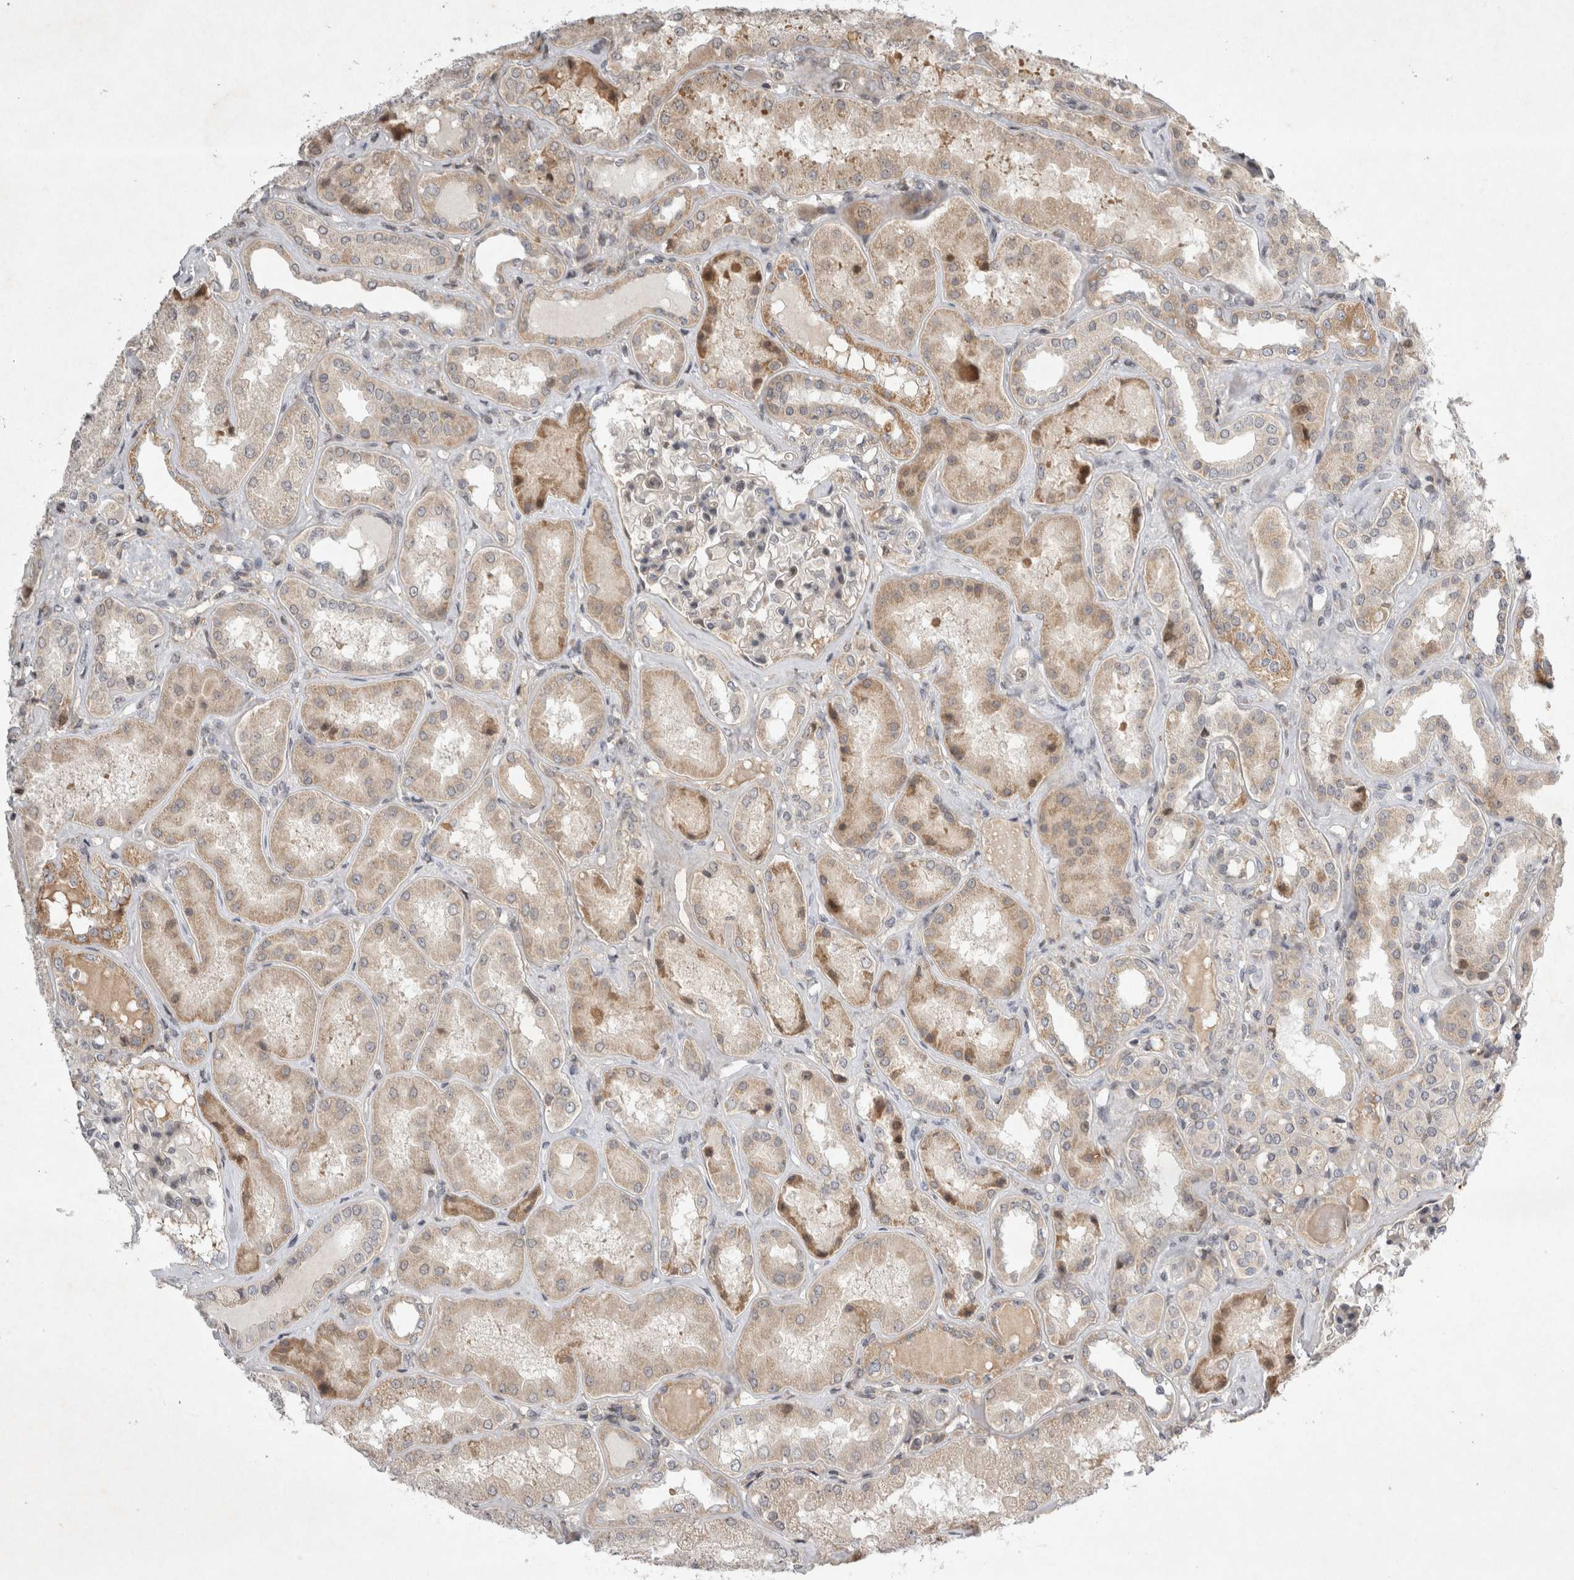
{"staining": {"intensity": "weak", "quantity": "<25%", "location": "cytoplasmic/membranous"}, "tissue": "kidney", "cell_type": "Cells in glomeruli", "image_type": "normal", "snomed": [{"axis": "morphology", "description": "Normal tissue, NOS"}, {"axis": "topography", "description": "Kidney"}], "caption": "DAB immunohistochemical staining of unremarkable kidney displays no significant expression in cells in glomeruli.", "gene": "EIF2AK1", "patient": {"sex": "female", "age": 56}}